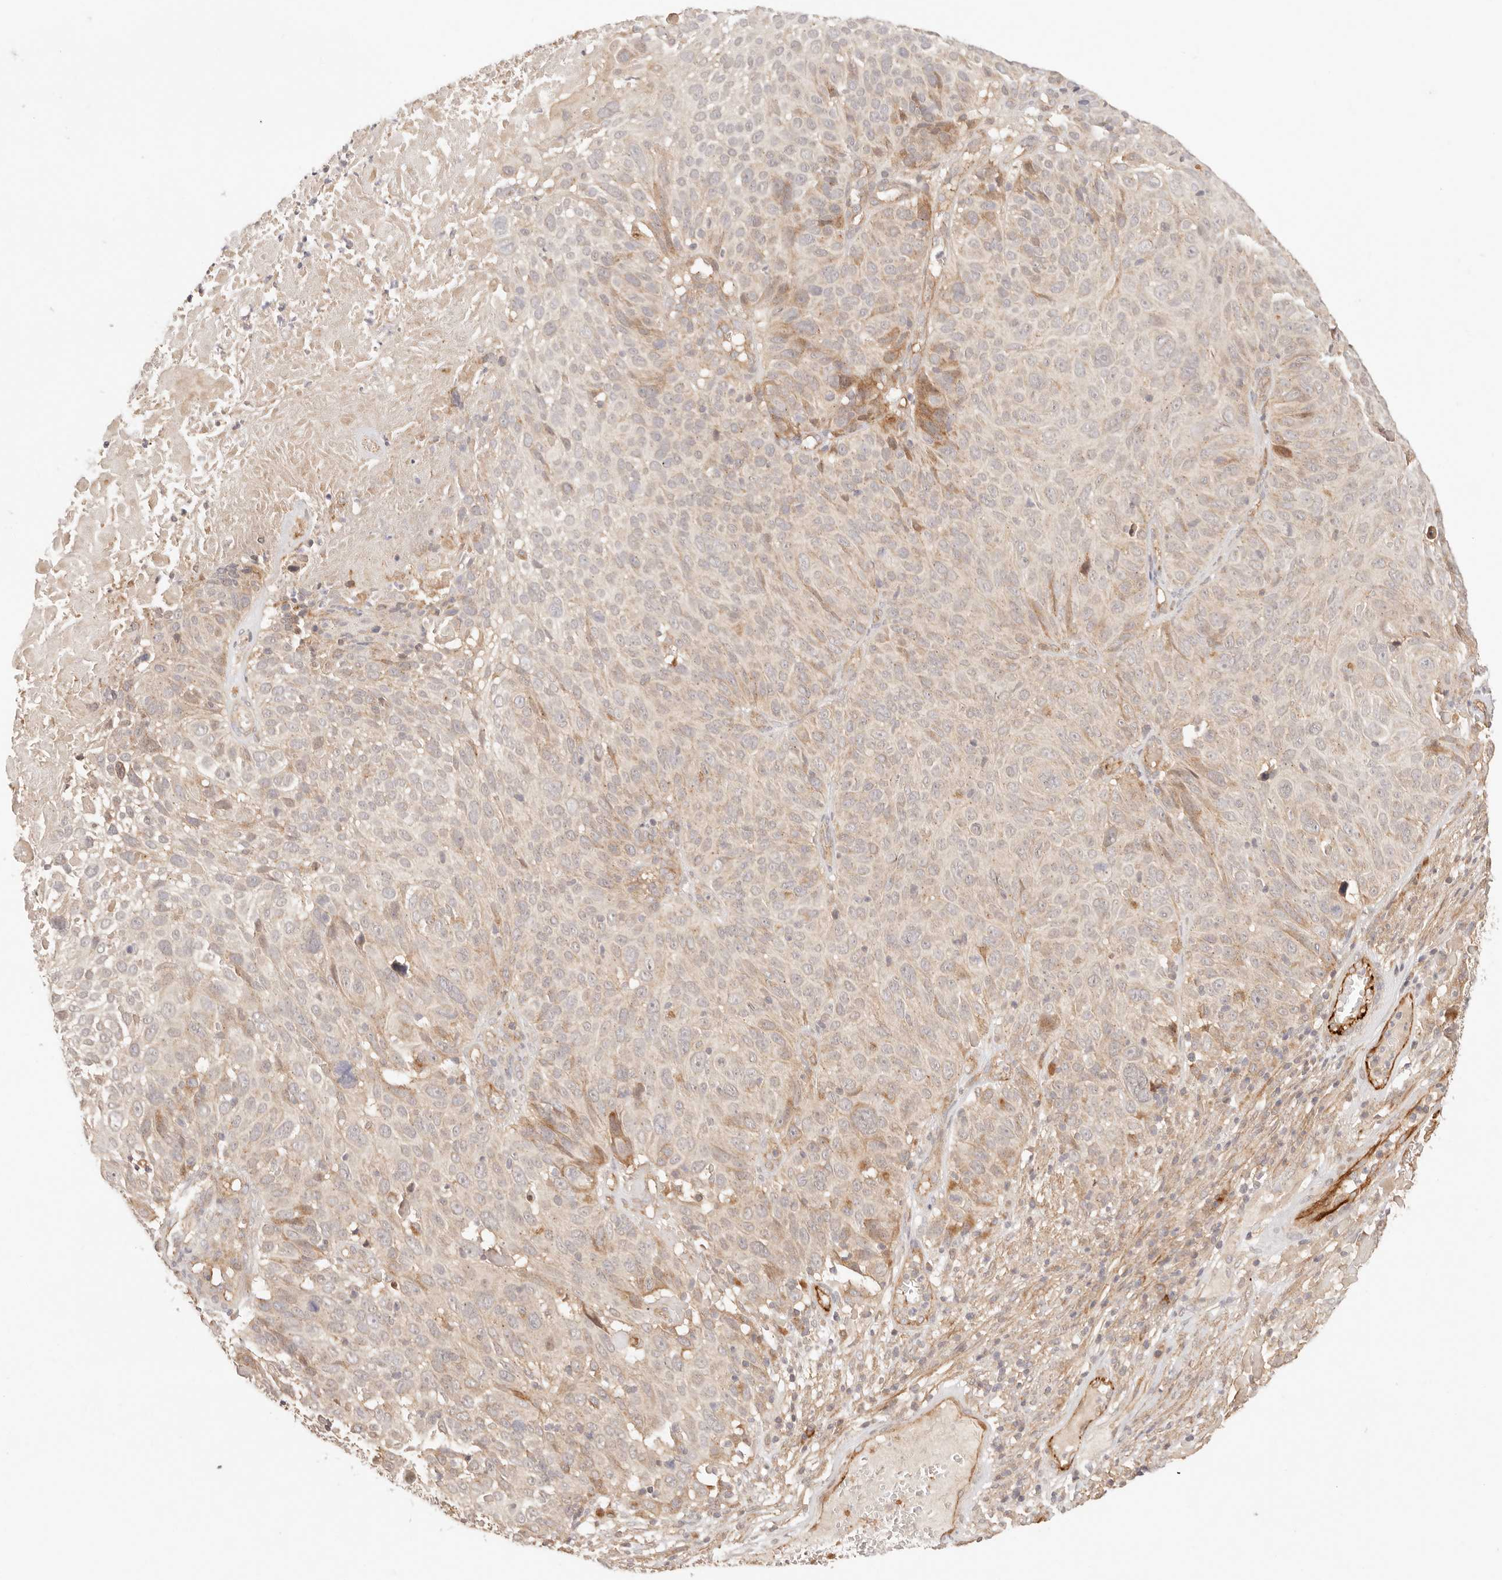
{"staining": {"intensity": "moderate", "quantity": "25%-75%", "location": "cytoplasmic/membranous"}, "tissue": "cervical cancer", "cell_type": "Tumor cells", "image_type": "cancer", "snomed": [{"axis": "morphology", "description": "Squamous cell carcinoma, NOS"}, {"axis": "topography", "description": "Cervix"}], "caption": "Immunohistochemical staining of squamous cell carcinoma (cervical) exhibits medium levels of moderate cytoplasmic/membranous protein staining in about 25%-75% of tumor cells.", "gene": "IL1R2", "patient": {"sex": "female", "age": 74}}